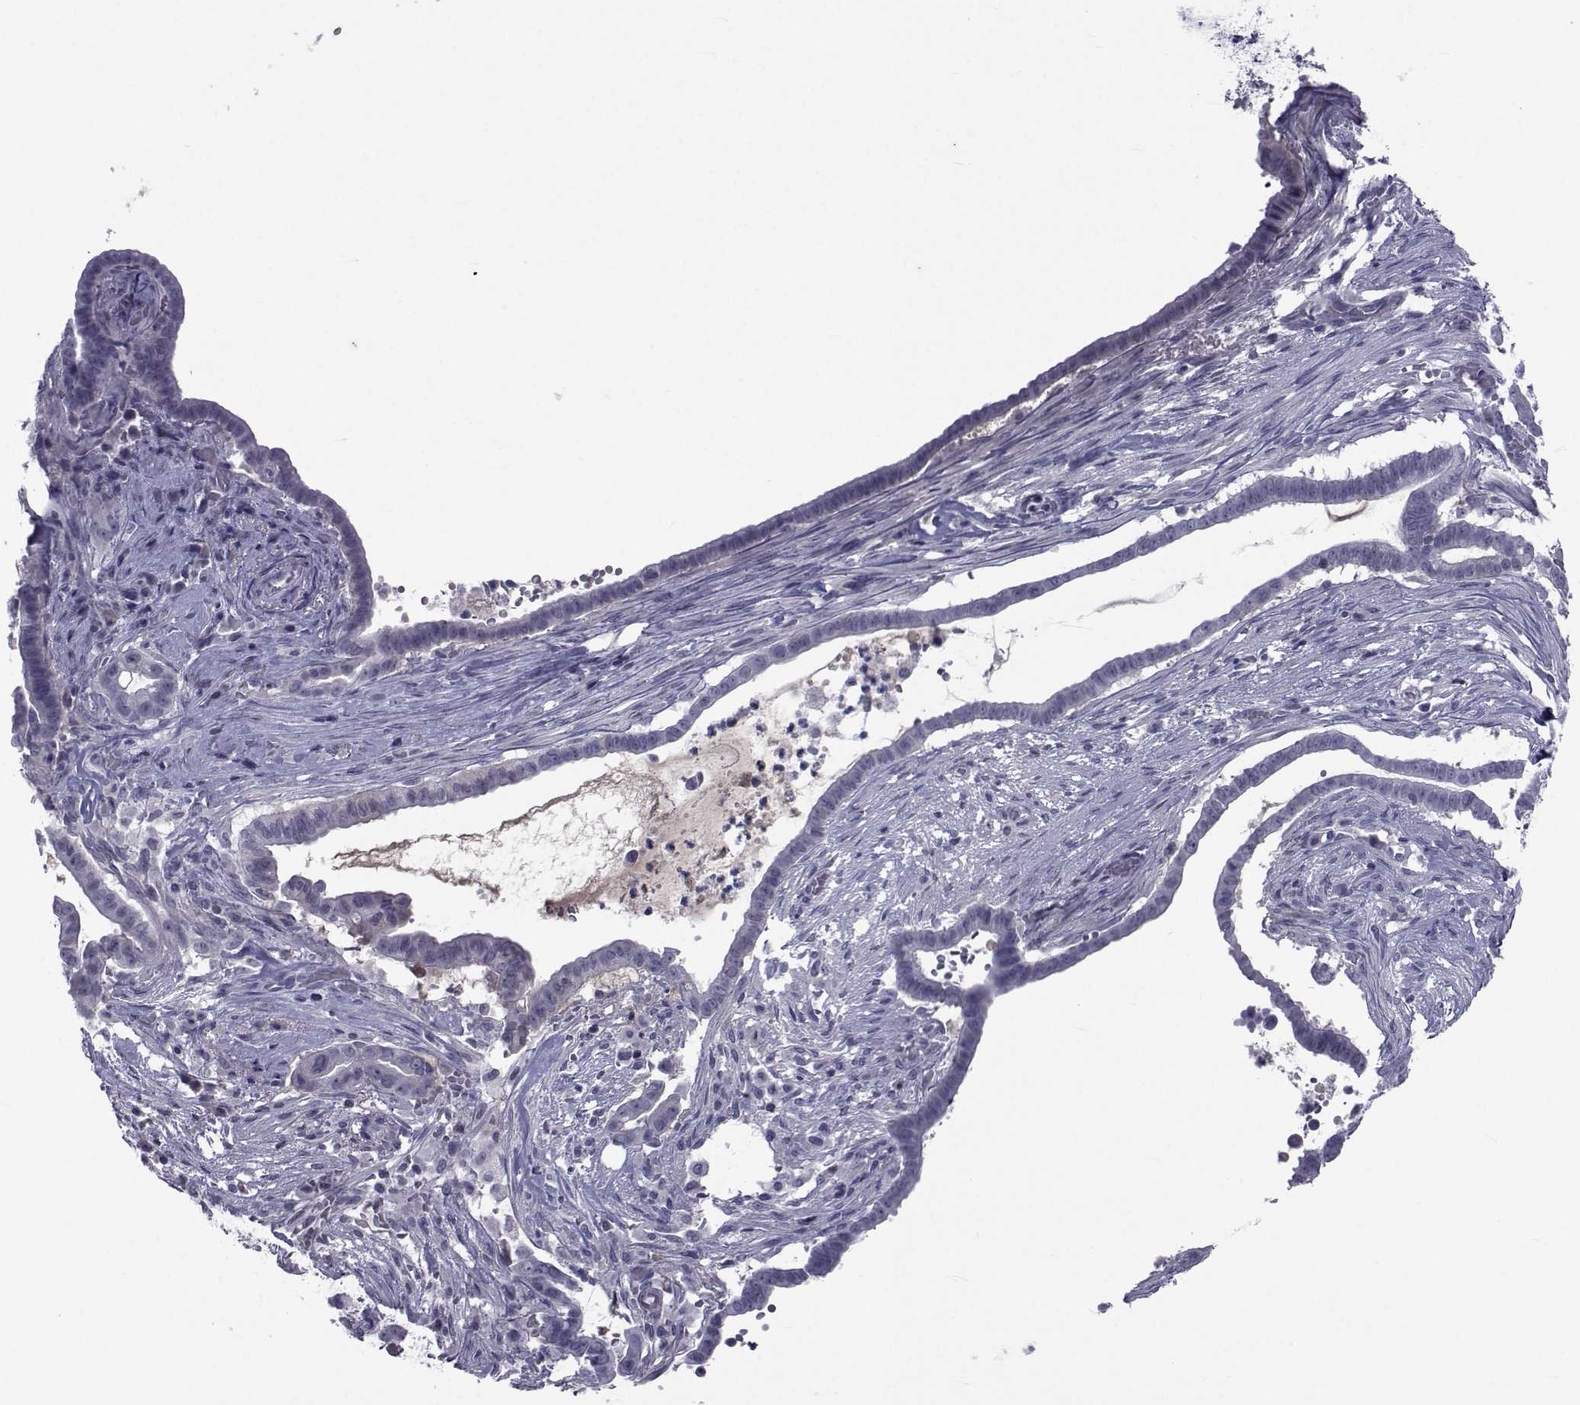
{"staining": {"intensity": "negative", "quantity": "none", "location": "none"}, "tissue": "pancreatic cancer", "cell_type": "Tumor cells", "image_type": "cancer", "snomed": [{"axis": "morphology", "description": "Adenocarcinoma, NOS"}, {"axis": "topography", "description": "Pancreas"}], "caption": "Immunohistochemistry micrograph of neoplastic tissue: pancreatic cancer (adenocarcinoma) stained with DAB demonstrates no significant protein staining in tumor cells. (Immunohistochemistry (ihc), brightfield microscopy, high magnification).", "gene": "PAX2", "patient": {"sex": "male", "age": 61}}